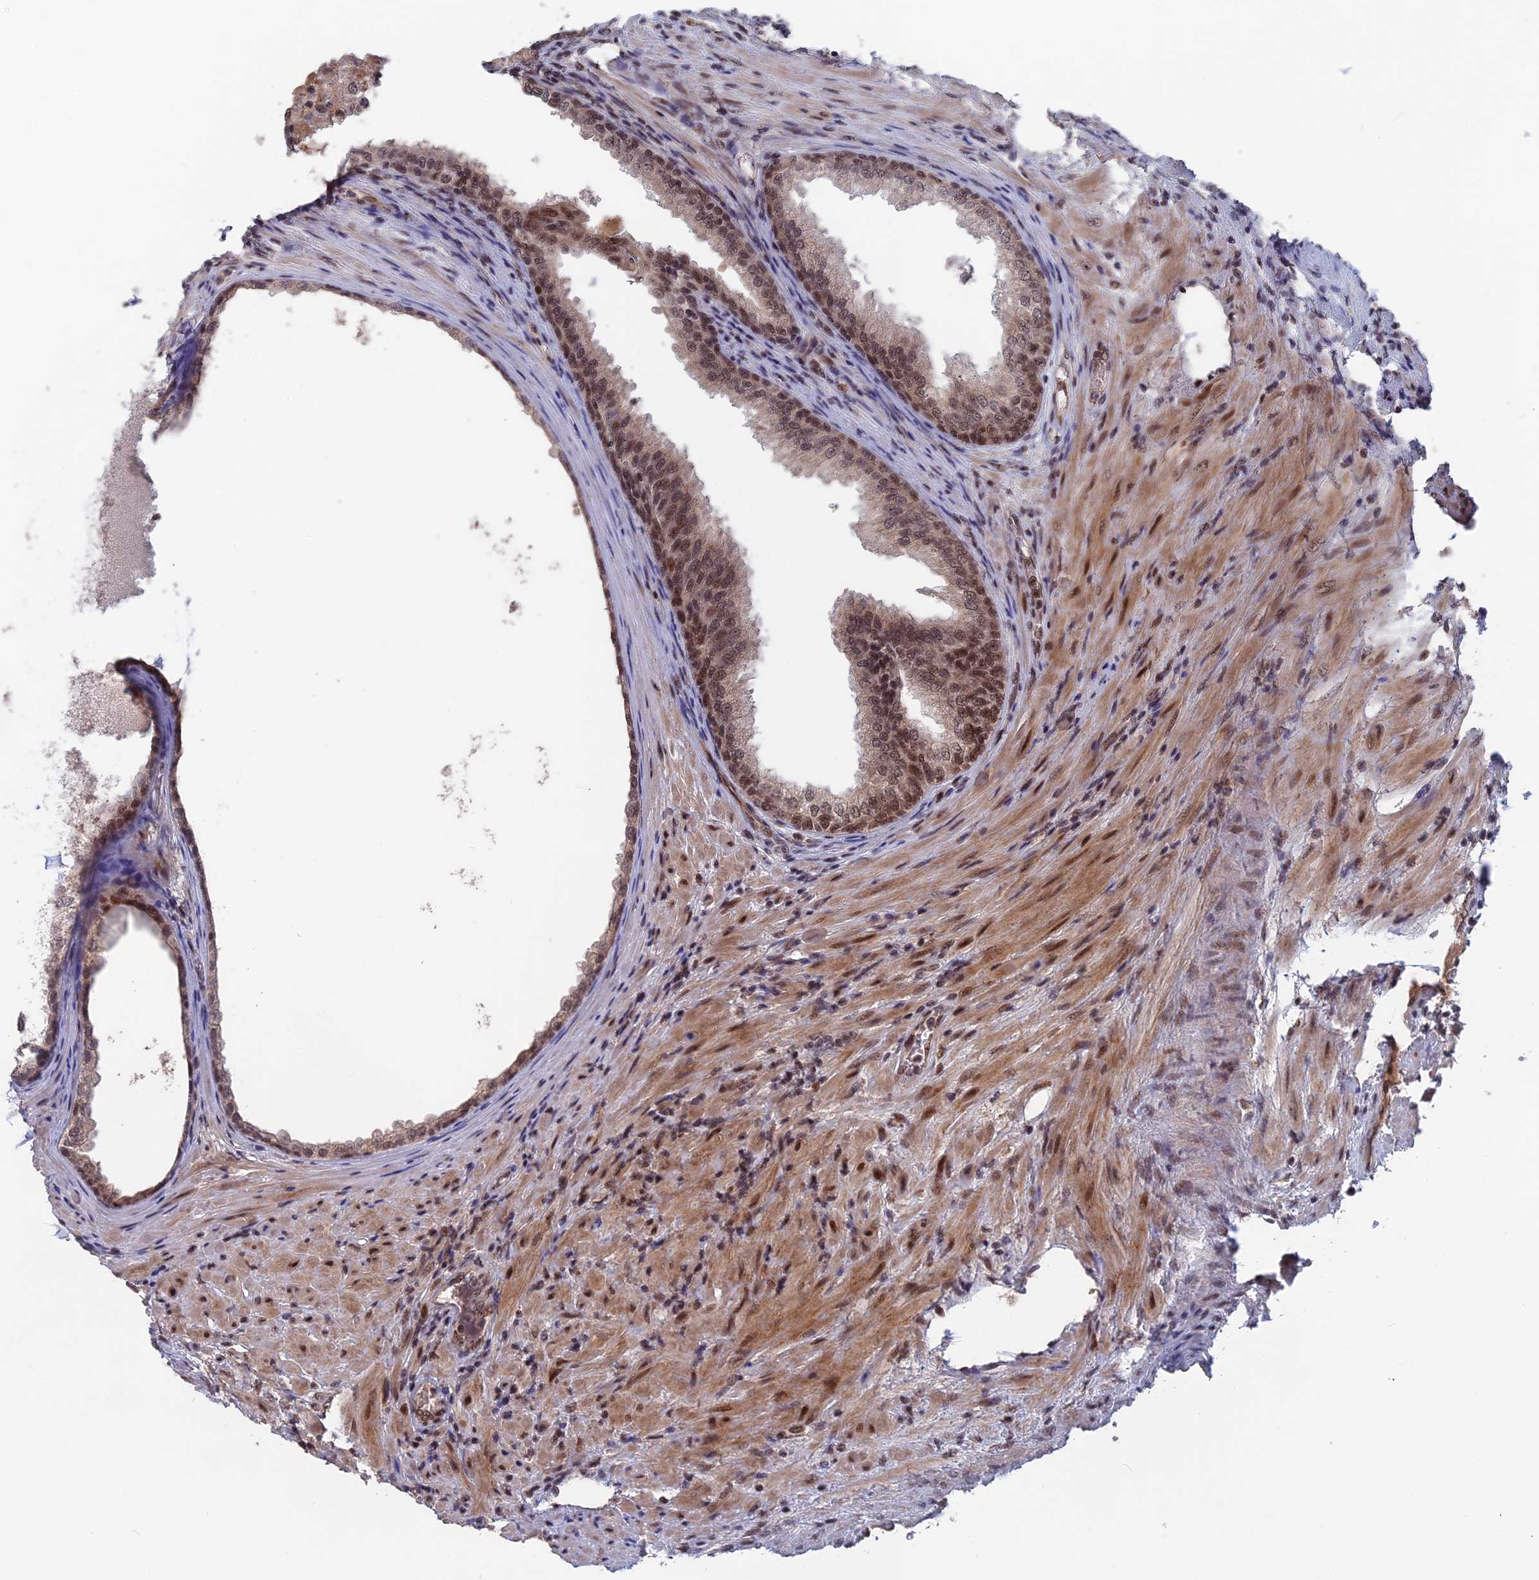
{"staining": {"intensity": "moderate", "quantity": ">75%", "location": "cytoplasmic/membranous,nuclear"}, "tissue": "prostate", "cell_type": "Glandular cells", "image_type": "normal", "snomed": [{"axis": "morphology", "description": "Normal tissue, NOS"}, {"axis": "topography", "description": "Prostate"}], "caption": "DAB (3,3'-diaminobenzidine) immunohistochemical staining of normal human prostate demonstrates moderate cytoplasmic/membranous,nuclear protein staining in about >75% of glandular cells. (Stains: DAB in brown, nuclei in blue, Microscopy: brightfield microscopy at high magnification).", "gene": "CACTIN", "patient": {"sex": "male", "age": 76}}